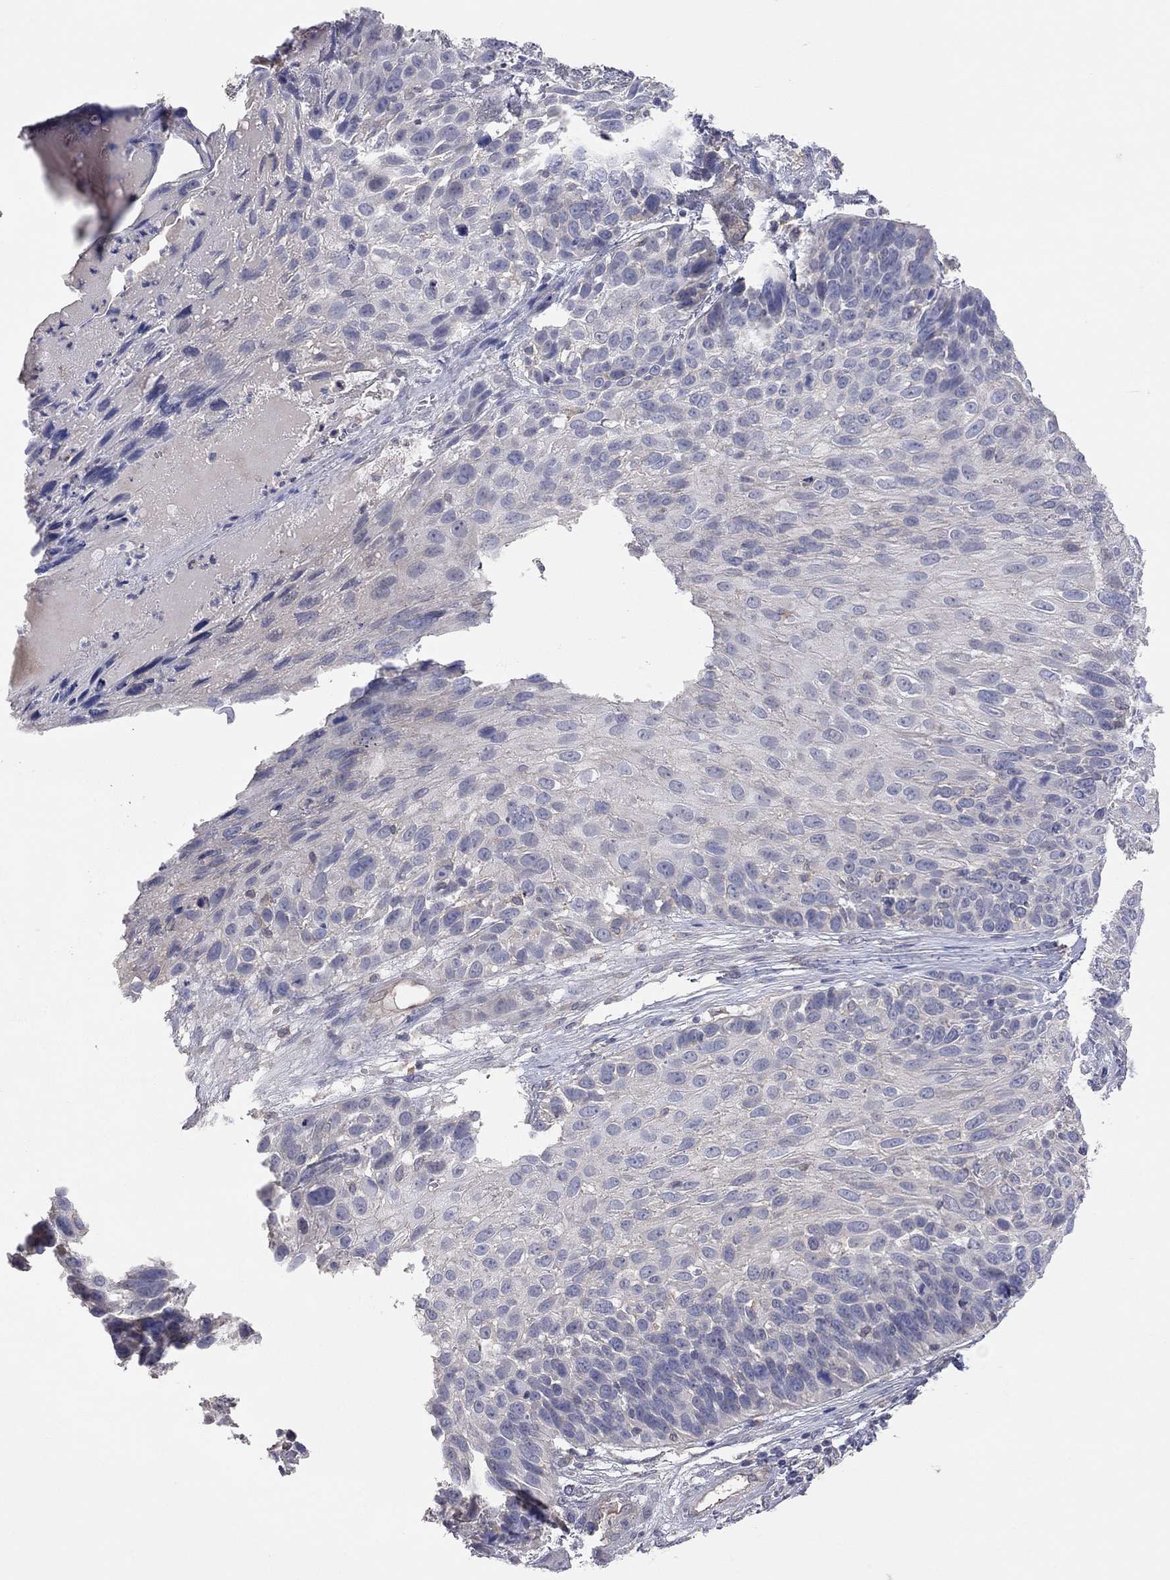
{"staining": {"intensity": "negative", "quantity": "none", "location": "none"}, "tissue": "skin cancer", "cell_type": "Tumor cells", "image_type": "cancer", "snomed": [{"axis": "morphology", "description": "Squamous cell carcinoma, NOS"}, {"axis": "topography", "description": "Skin"}], "caption": "This is an immunohistochemistry image of skin cancer (squamous cell carcinoma). There is no staining in tumor cells.", "gene": "KCNB1", "patient": {"sex": "male", "age": 92}}